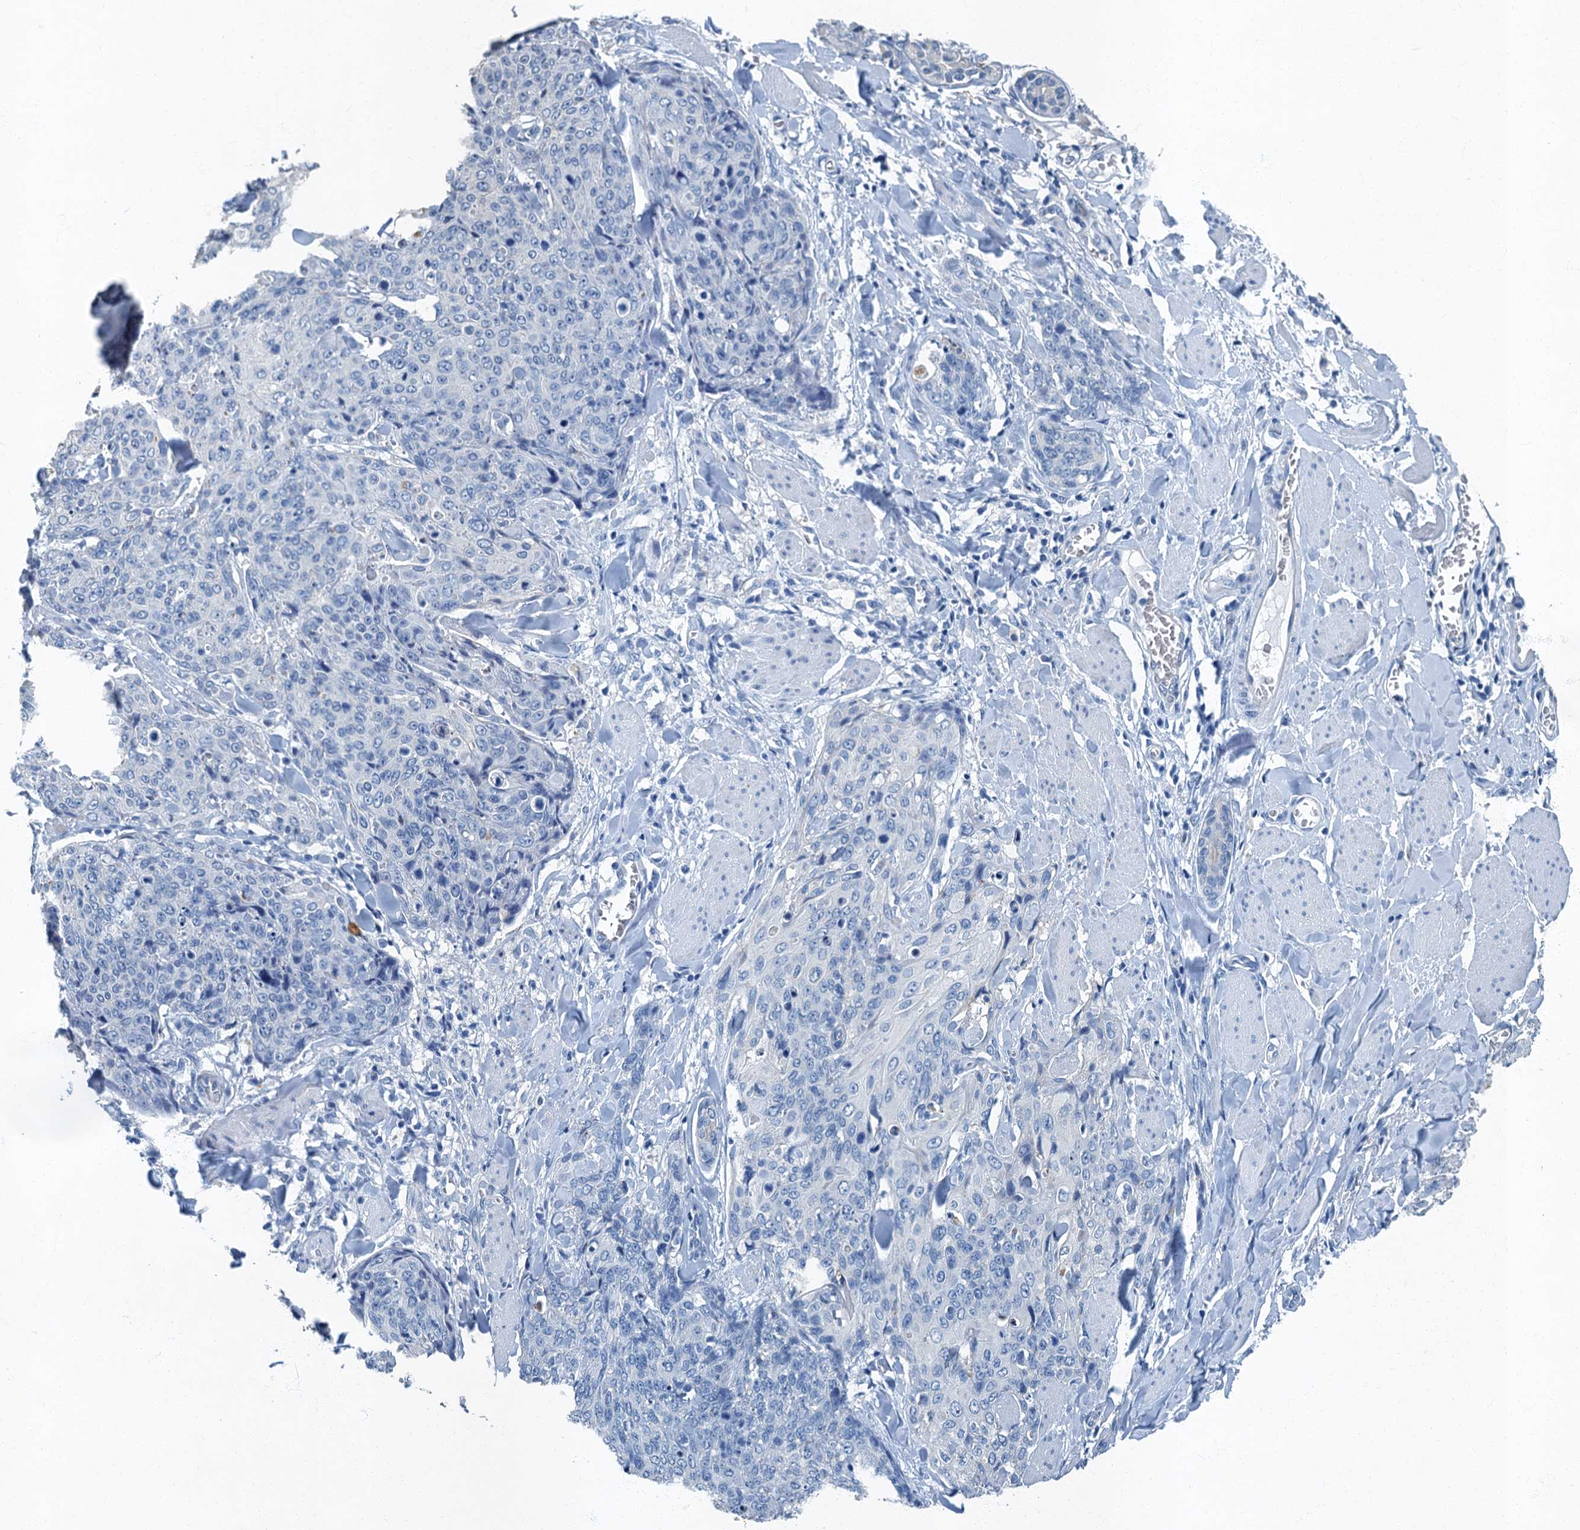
{"staining": {"intensity": "negative", "quantity": "none", "location": "none"}, "tissue": "skin cancer", "cell_type": "Tumor cells", "image_type": "cancer", "snomed": [{"axis": "morphology", "description": "Squamous cell carcinoma, NOS"}, {"axis": "topography", "description": "Skin"}, {"axis": "topography", "description": "Vulva"}], "caption": "High magnification brightfield microscopy of skin cancer (squamous cell carcinoma) stained with DAB (3,3'-diaminobenzidine) (brown) and counterstained with hematoxylin (blue): tumor cells show no significant expression.", "gene": "GADL1", "patient": {"sex": "female", "age": 85}}